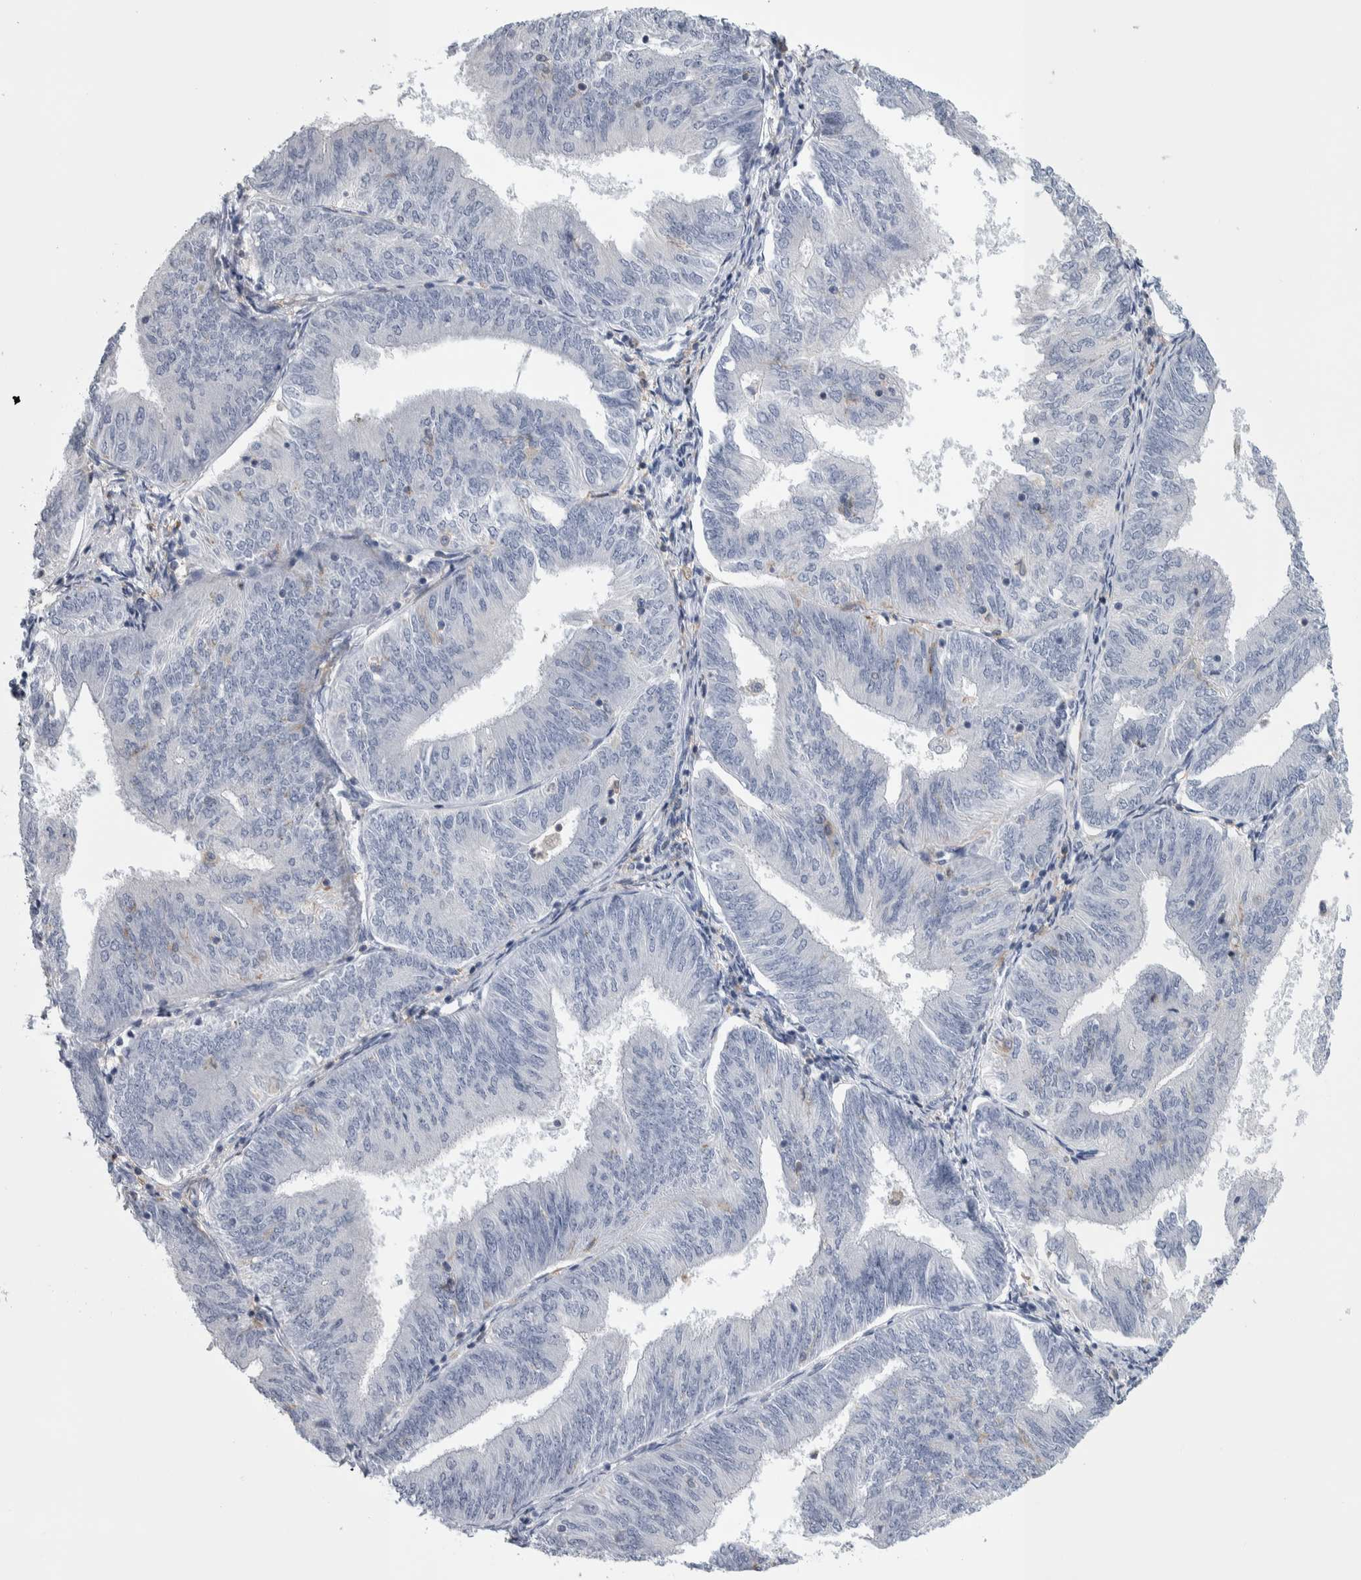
{"staining": {"intensity": "negative", "quantity": "none", "location": "none"}, "tissue": "endometrial cancer", "cell_type": "Tumor cells", "image_type": "cancer", "snomed": [{"axis": "morphology", "description": "Adenocarcinoma, NOS"}, {"axis": "topography", "description": "Endometrium"}], "caption": "High magnification brightfield microscopy of adenocarcinoma (endometrial) stained with DAB (3,3'-diaminobenzidine) (brown) and counterstained with hematoxylin (blue): tumor cells show no significant positivity.", "gene": "SKAP2", "patient": {"sex": "female", "age": 58}}